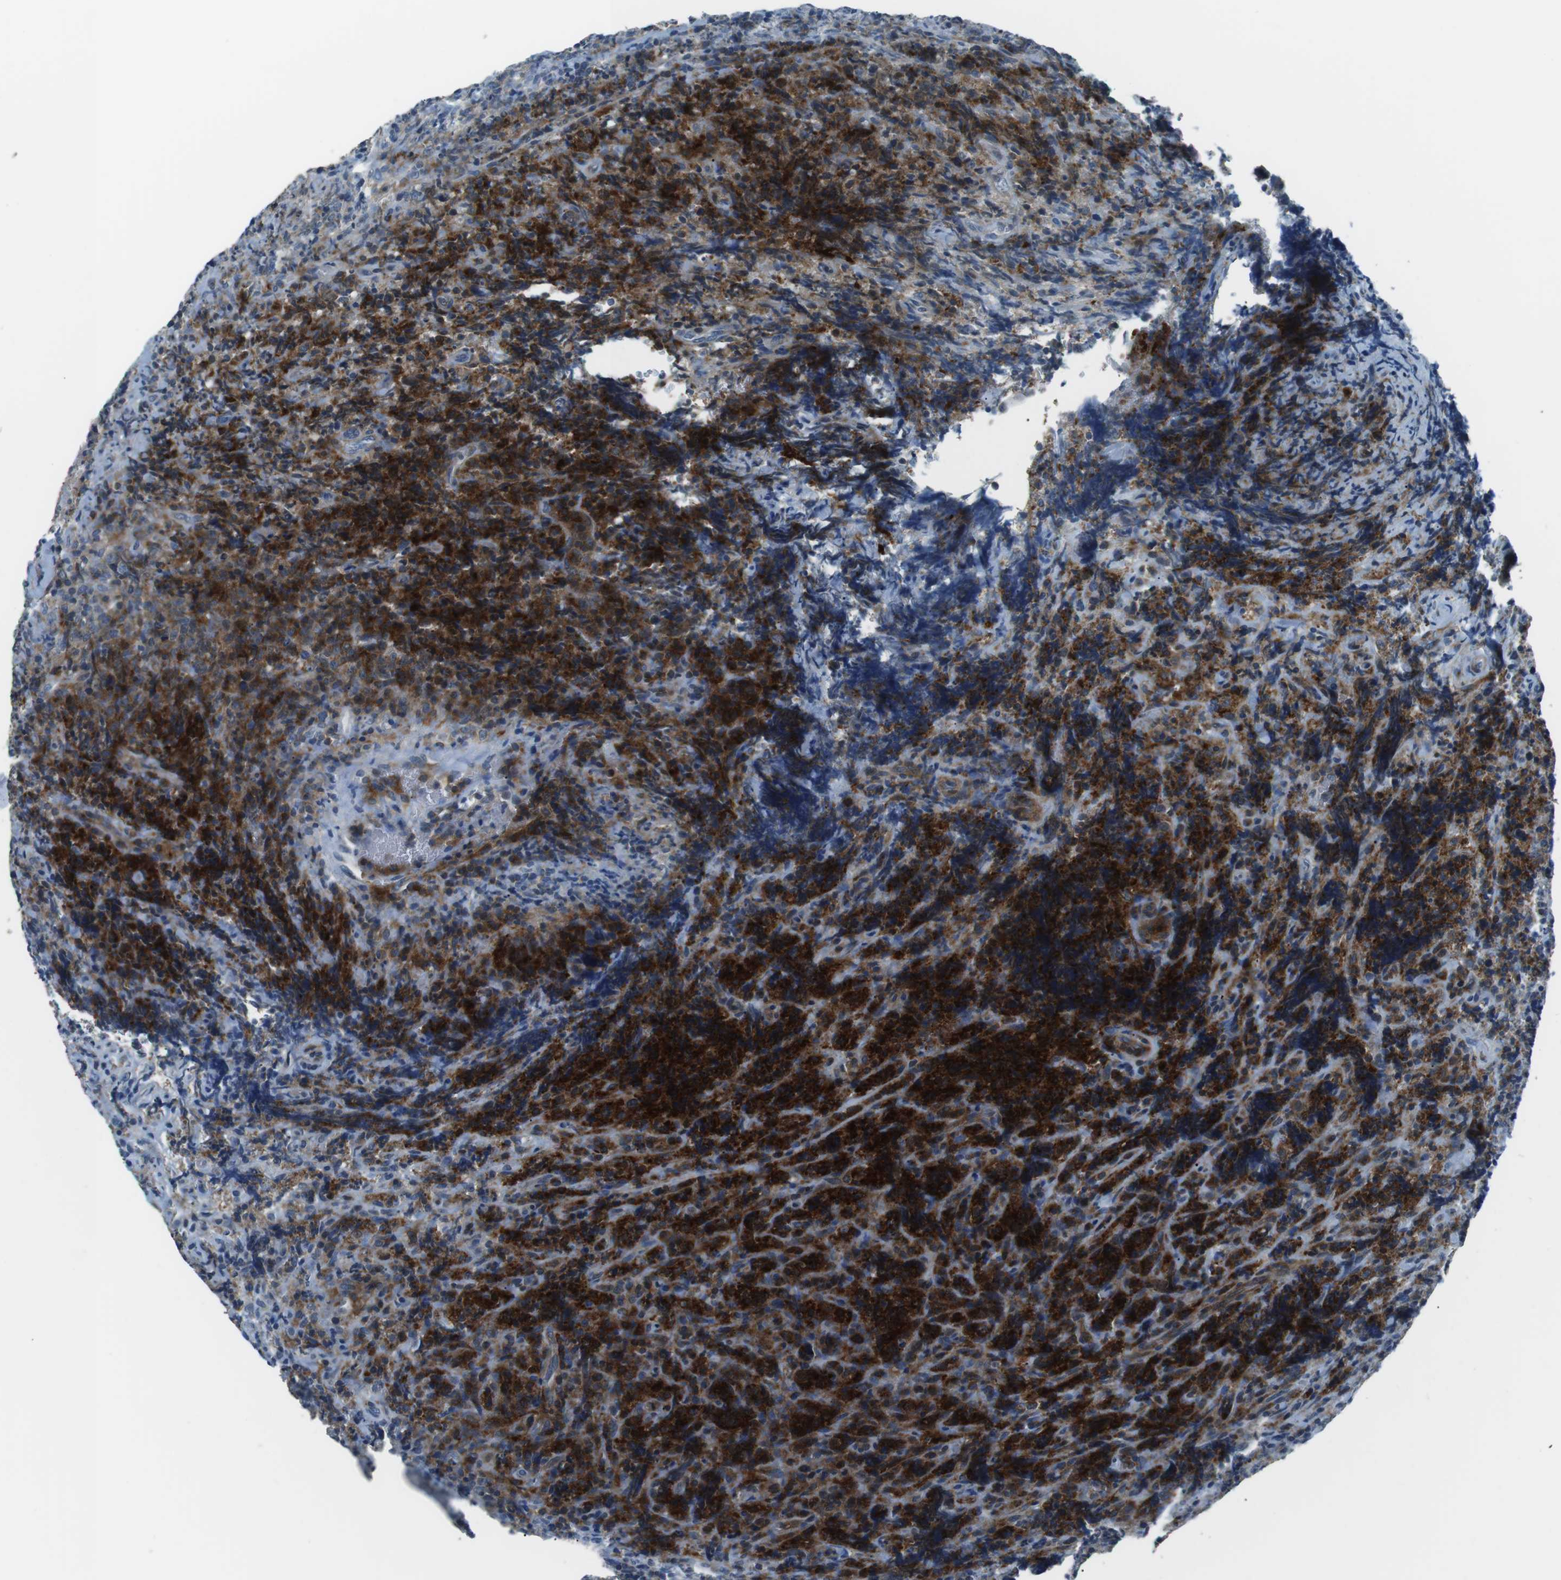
{"staining": {"intensity": "strong", "quantity": "25%-75%", "location": "cytoplasmic/membranous"}, "tissue": "lymphoma", "cell_type": "Tumor cells", "image_type": "cancer", "snomed": [{"axis": "morphology", "description": "Malignant lymphoma, non-Hodgkin's type, High grade"}, {"axis": "topography", "description": "Tonsil"}], "caption": "This is a histology image of IHC staining of high-grade malignant lymphoma, non-Hodgkin's type, which shows strong staining in the cytoplasmic/membranous of tumor cells.", "gene": "ARVCF", "patient": {"sex": "female", "age": 36}}